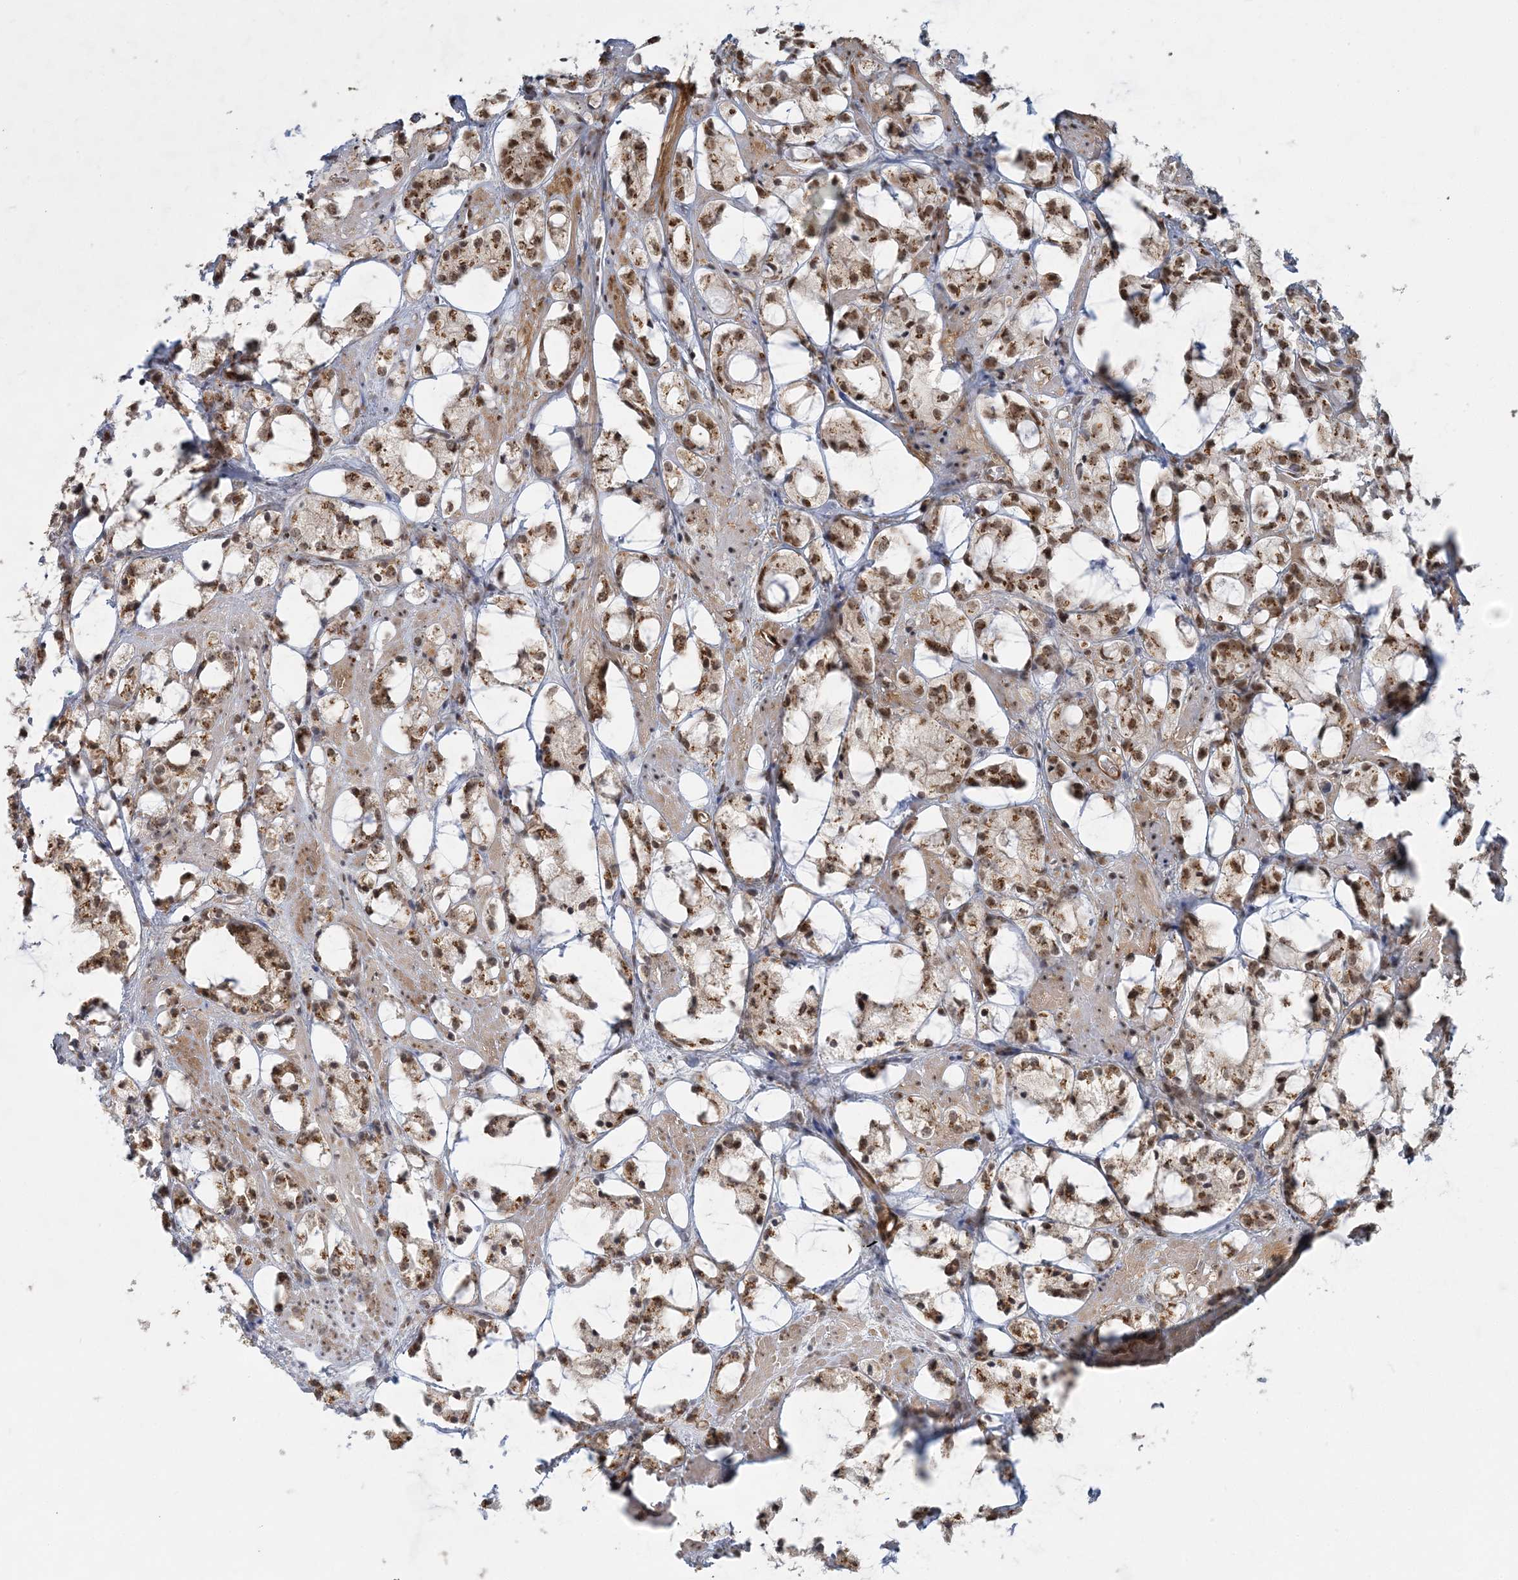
{"staining": {"intensity": "moderate", "quantity": ">75%", "location": "cytoplasmic/membranous,nuclear"}, "tissue": "prostate cancer", "cell_type": "Tumor cells", "image_type": "cancer", "snomed": [{"axis": "morphology", "description": "Adenocarcinoma, High grade"}, {"axis": "topography", "description": "Prostate"}], "caption": "IHC histopathology image of human prostate adenocarcinoma (high-grade) stained for a protein (brown), which exhibits medium levels of moderate cytoplasmic/membranous and nuclear staining in approximately >75% of tumor cells.", "gene": "PLRG1", "patient": {"sex": "male", "age": 85}}